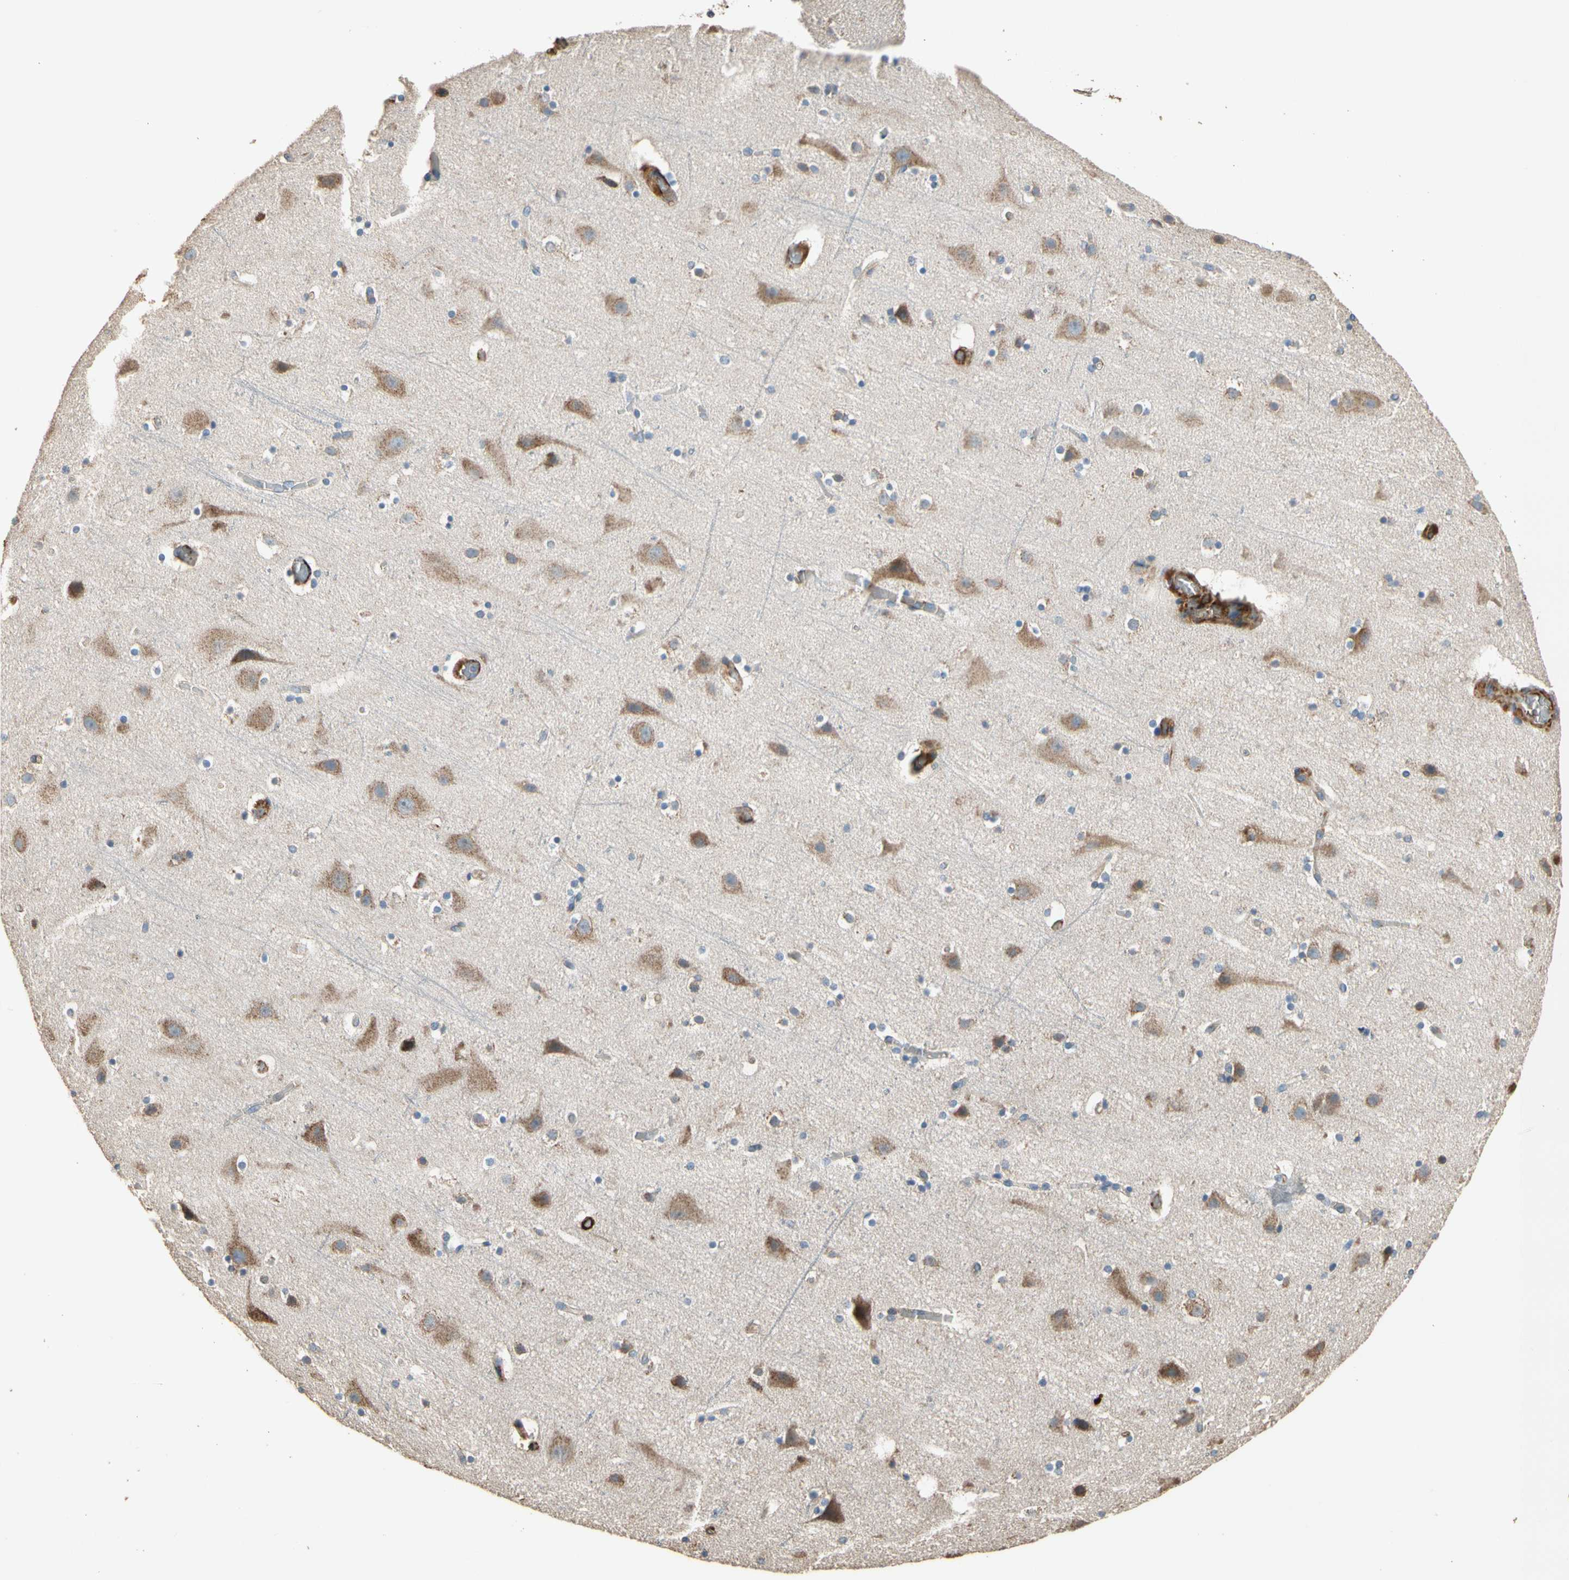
{"staining": {"intensity": "moderate", "quantity": ">75%", "location": "cytoplasmic/membranous"}, "tissue": "cerebral cortex", "cell_type": "Endothelial cells", "image_type": "normal", "snomed": [{"axis": "morphology", "description": "Normal tissue, NOS"}, {"axis": "topography", "description": "Cerebral cortex"}], "caption": "IHC (DAB) staining of unremarkable cerebral cortex demonstrates moderate cytoplasmic/membranous protein staining in approximately >75% of endothelial cells.", "gene": "SUSD2", "patient": {"sex": "male", "age": 45}}